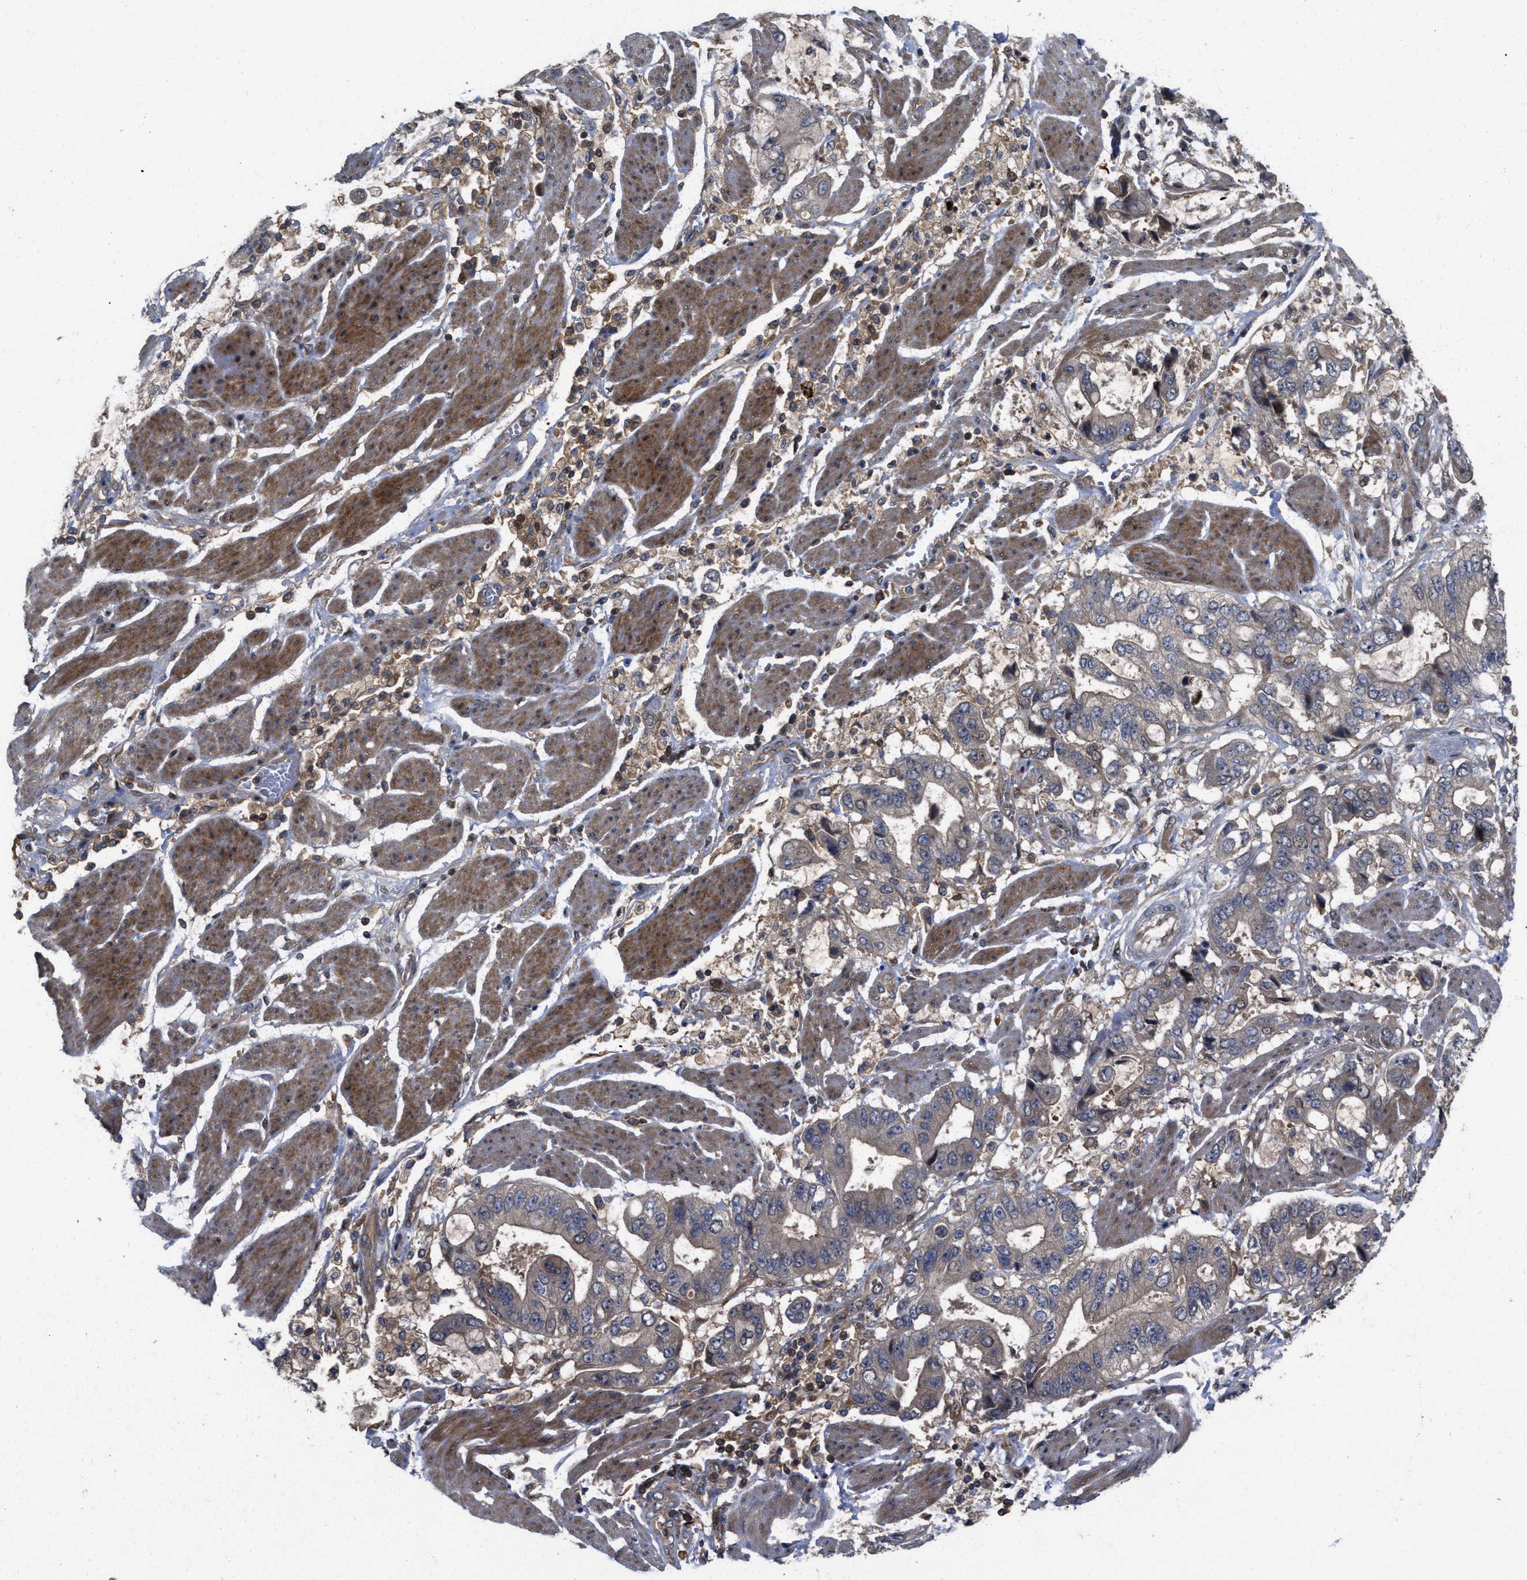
{"staining": {"intensity": "weak", "quantity": "<25%", "location": "cytoplasmic/membranous"}, "tissue": "stomach cancer", "cell_type": "Tumor cells", "image_type": "cancer", "snomed": [{"axis": "morphology", "description": "Normal tissue, NOS"}, {"axis": "morphology", "description": "Adenocarcinoma, NOS"}, {"axis": "topography", "description": "Stomach"}], "caption": "High power microscopy micrograph of an IHC micrograph of stomach cancer (adenocarcinoma), revealing no significant expression in tumor cells.", "gene": "CBR3", "patient": {"sex": "male", "age": 62}}